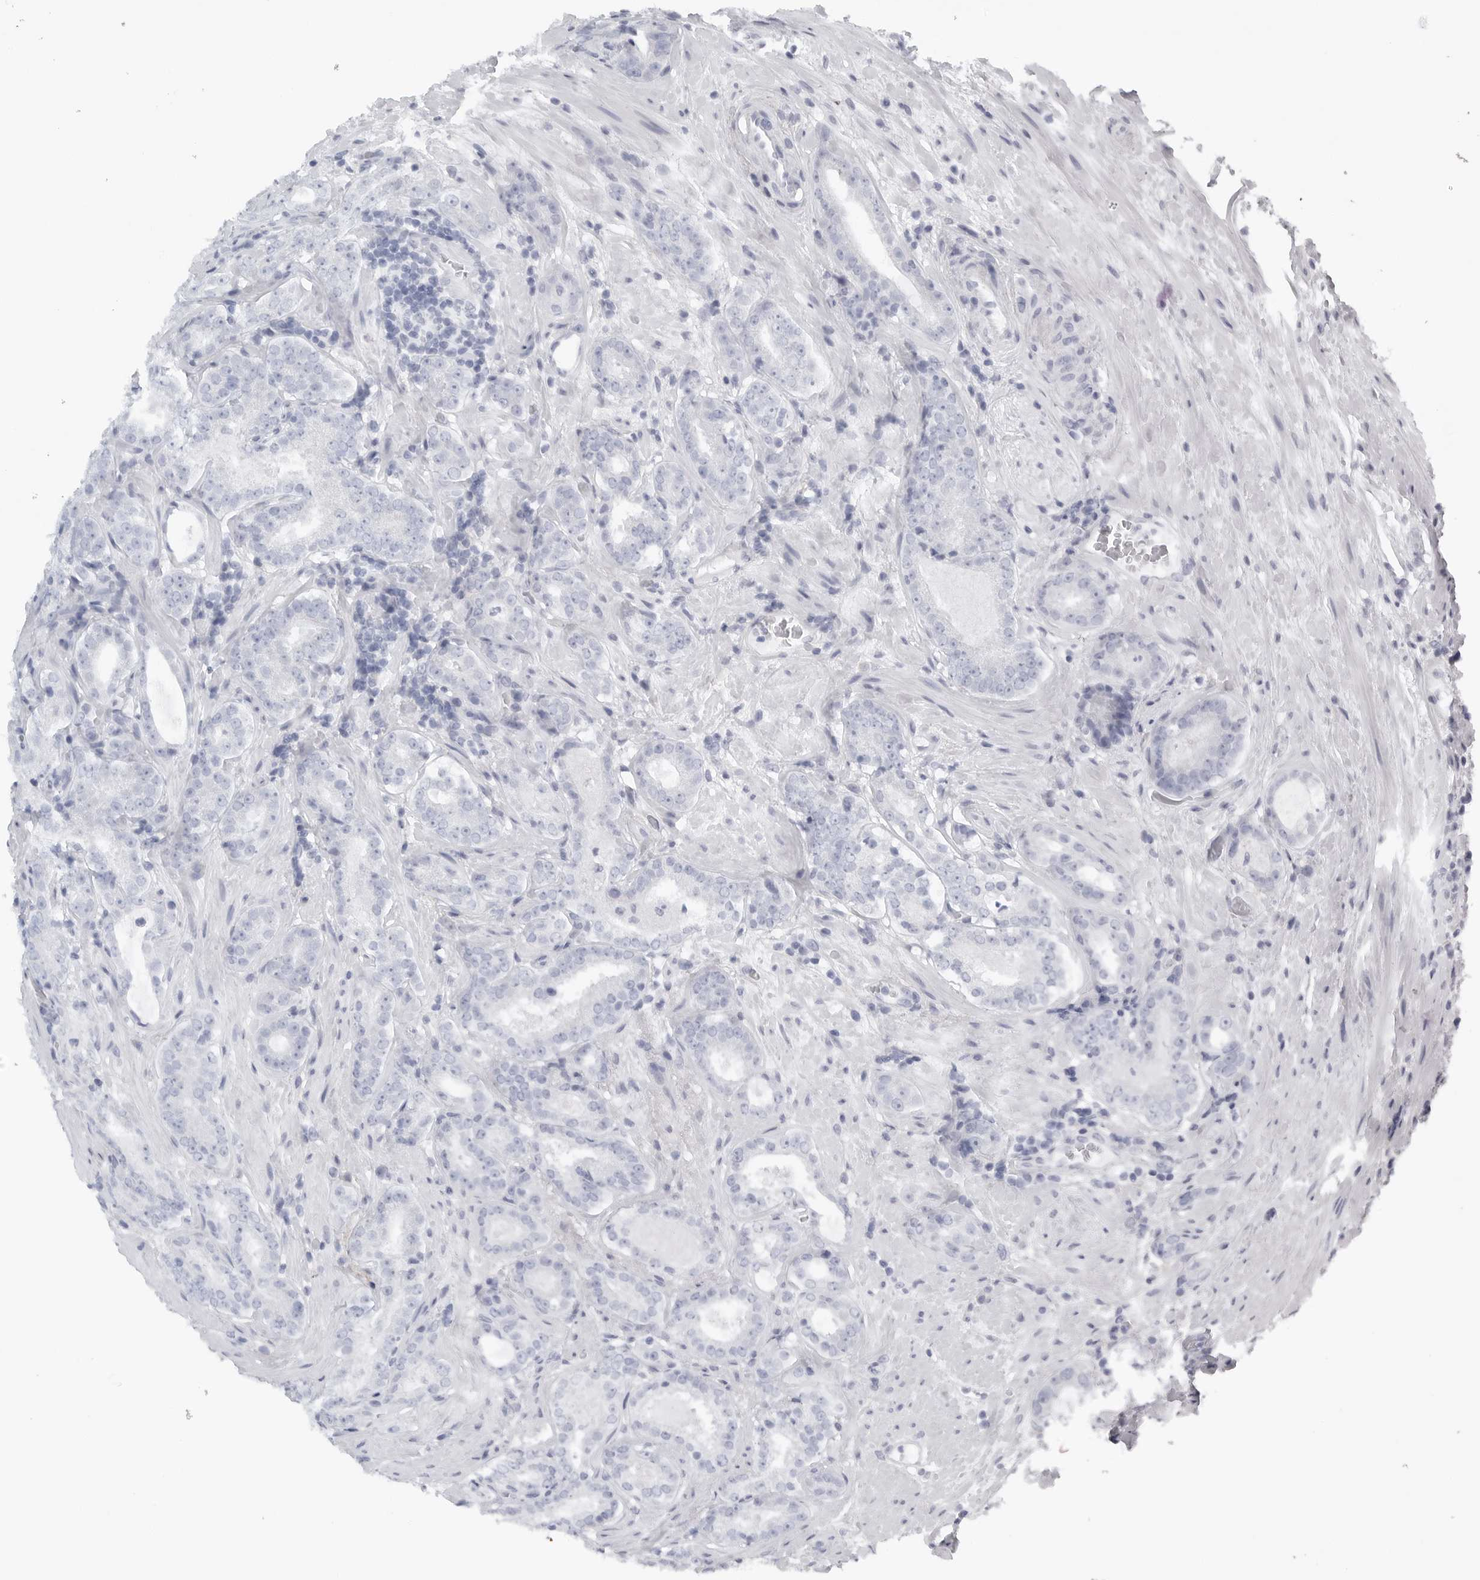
{"staining": {"intensity": "negative", "quantity": "none", "location": "none"}, "tissue": "prostate cancer", "cell_type": "Tumor cells", "image_type": "cancer", "snomed": [{"axis": "morphology", "description": "Adenocarcinoma, Low grade"}, {"axis": "topography", "description": "Prostate"}], "caption": "Immunohistochemistry (IHC) image of neoplastic tissue: human prostate cancer (adenocarcinoma (low-grade)) stained with DAB exhibits no significant protein staining in tumor cells. (IHC, brightfield microscopy, high magnification).", "gene": "TNR", "patient": {"sex": "male", "age": 69}}